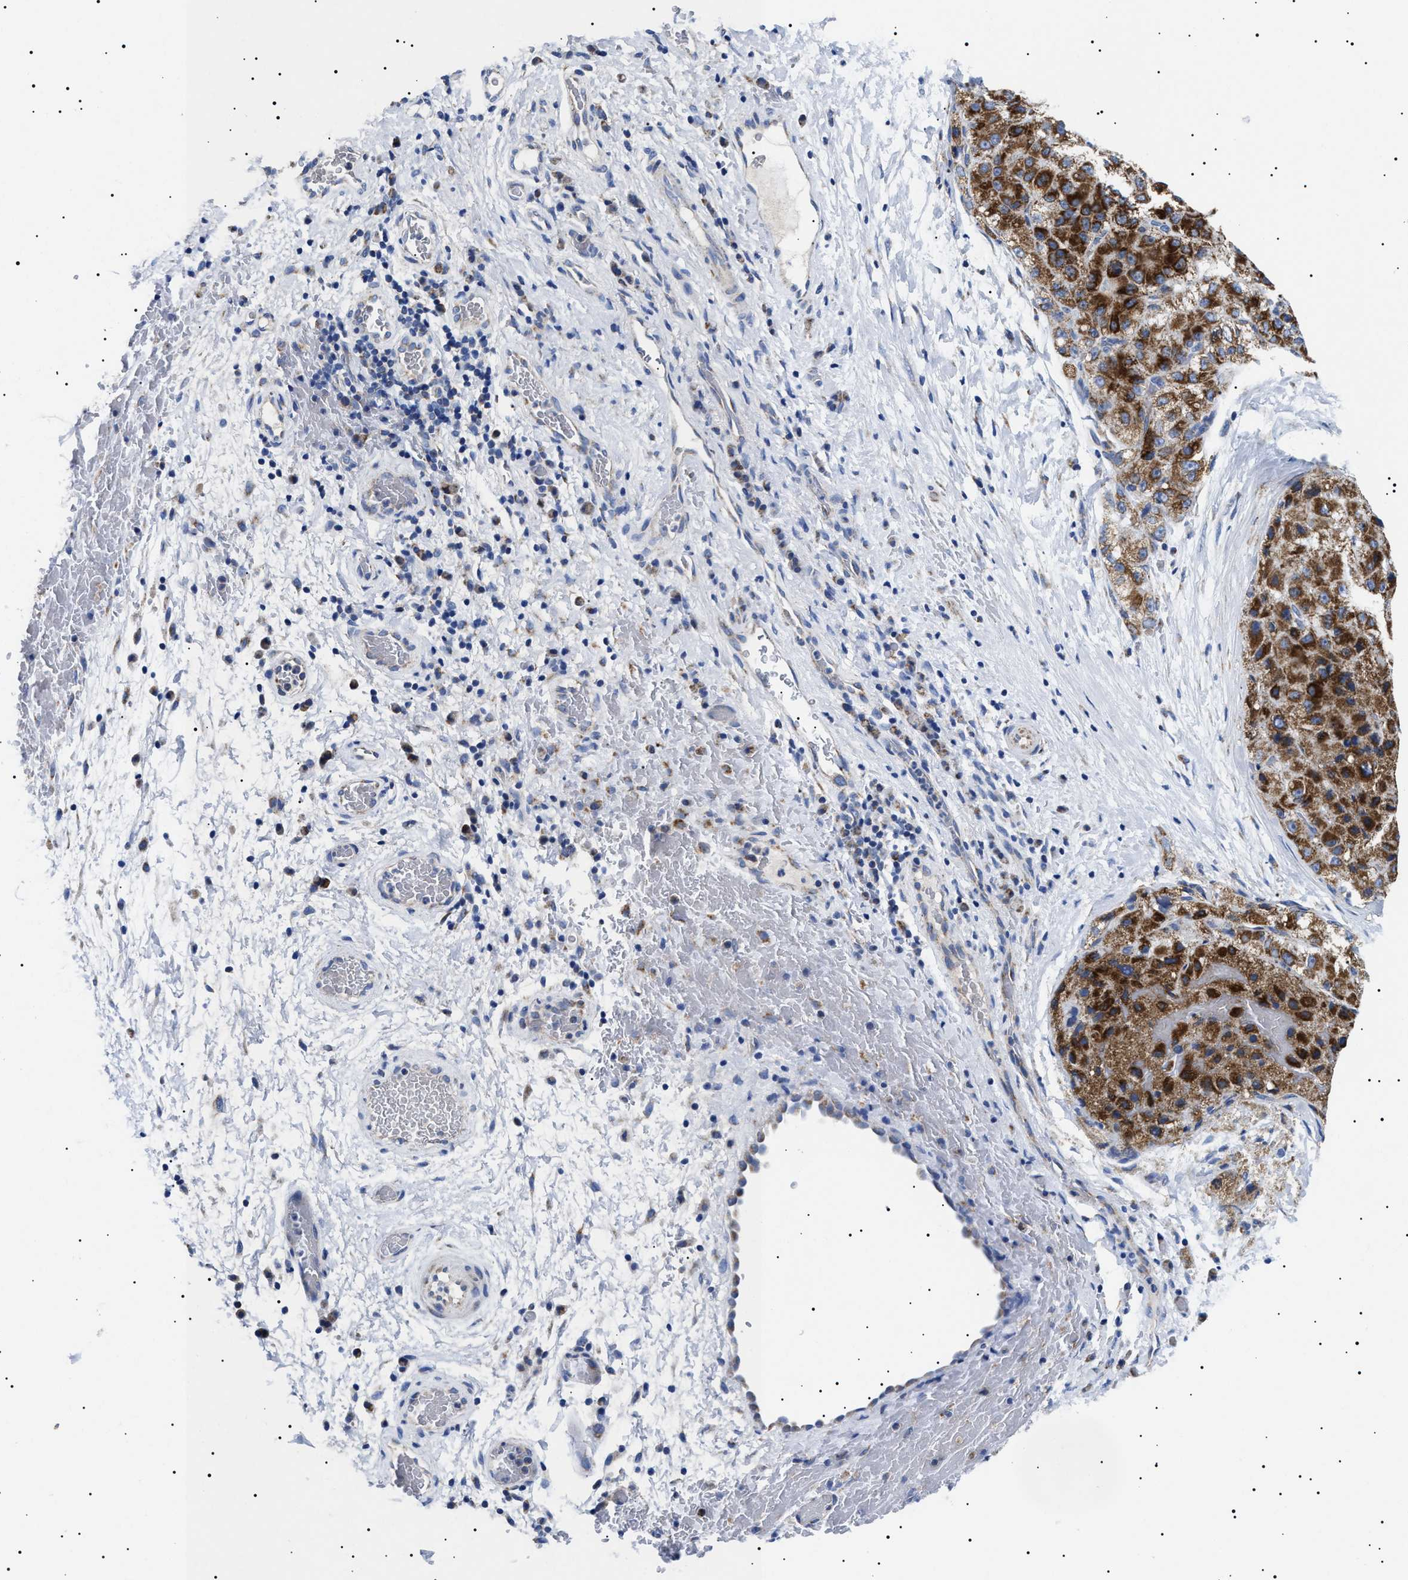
{"staining": {"intensity": "strong", "quantity": ">75%", "location": "cytoplasmic/membranous"}, "tissue": "liver cancer", "cell_type": "Tumor cells", "image_type": "cancer", "snomed": [{"axis": "morphology", "description": "Carcinoma, Hepatocellular, NOS"}, {"axis": "topography", "description": "Liver"}], "caption": "Human liver cancer stained with a protein marker demonstrates strong staining in tumor cells.", "gene": "CHRDL2", "patient": {"sex": "male", "age": 80}}